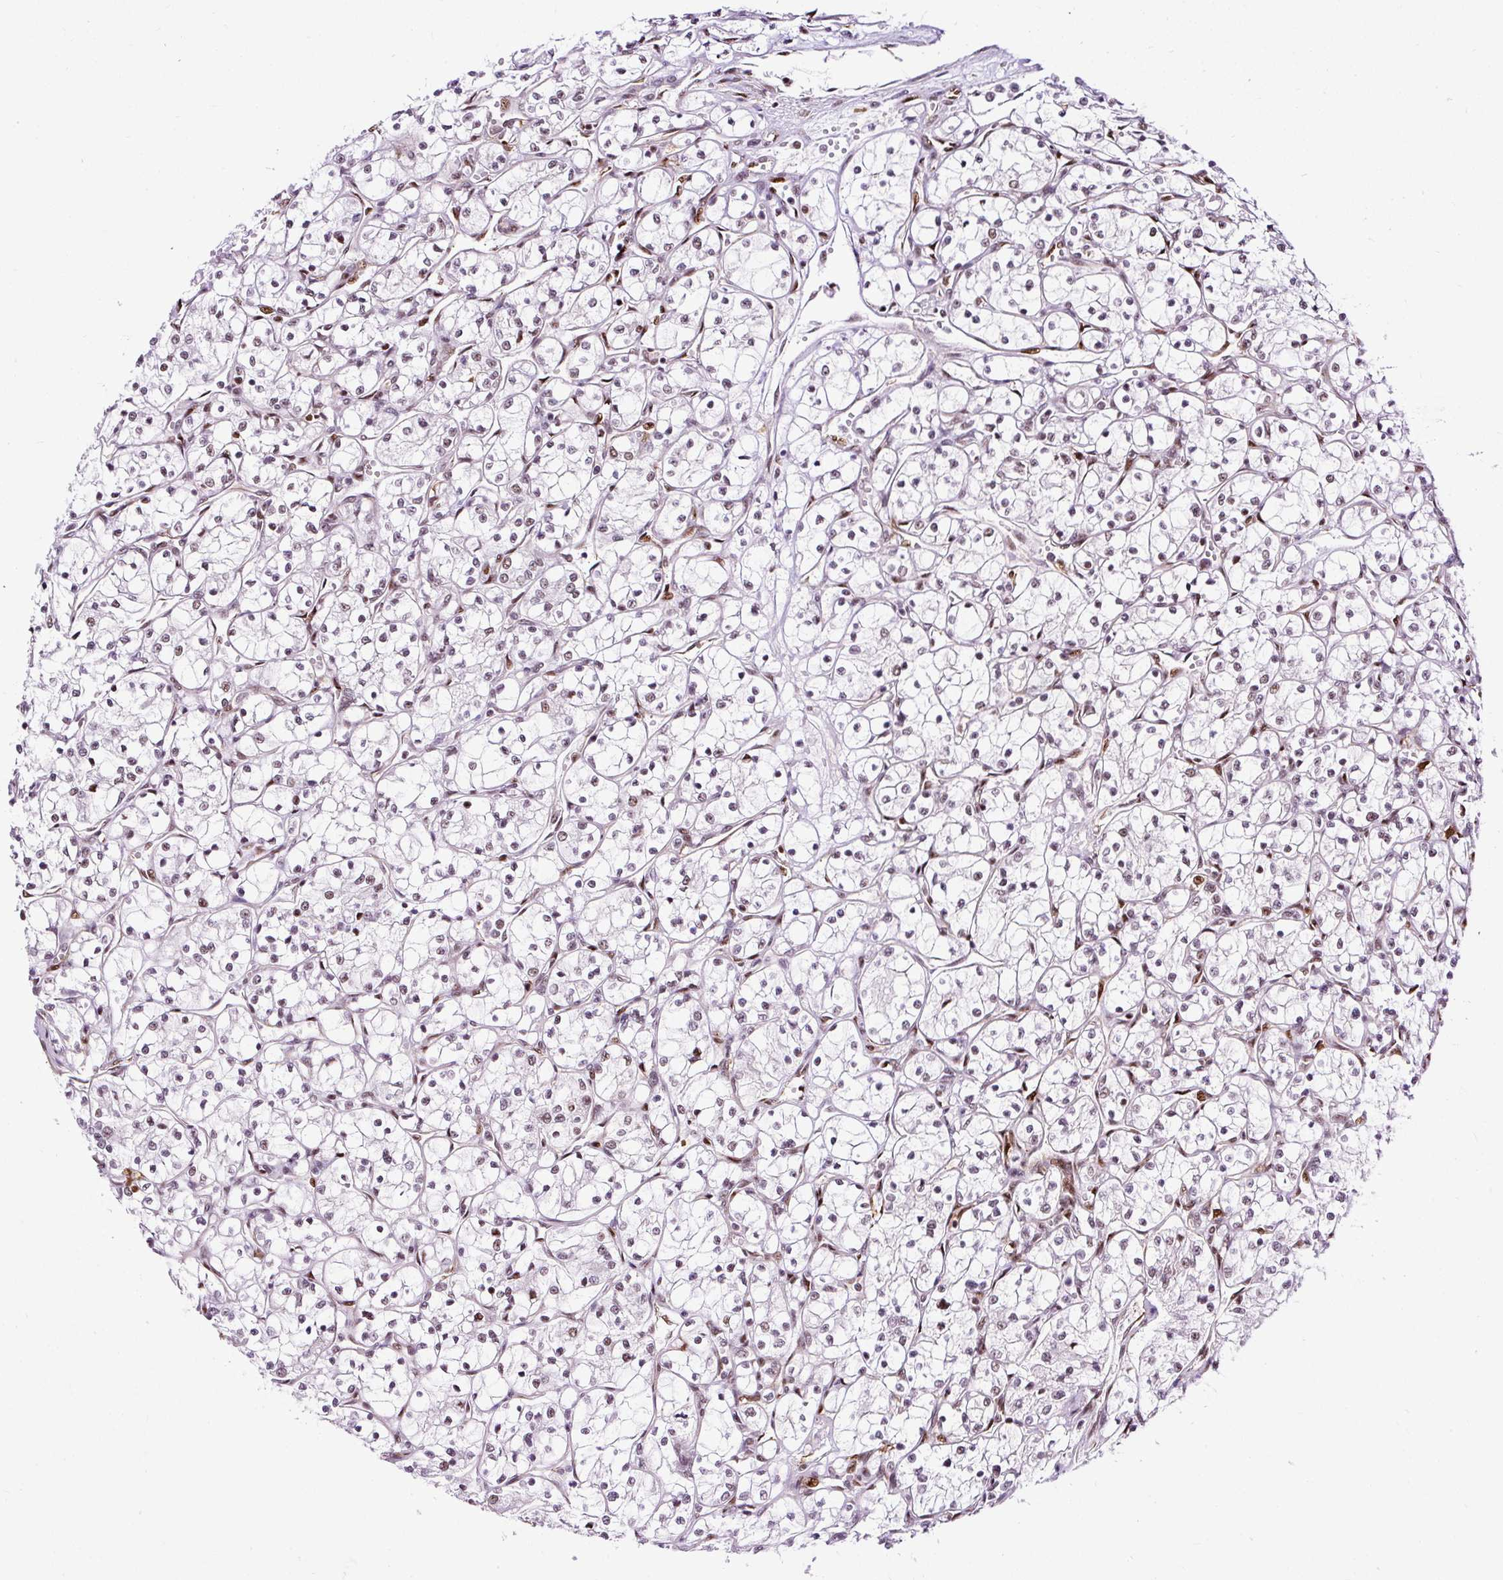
{"staining": {"intensity": "weak", "quantity": "25%-75%", "location": "nuclear"}, "tissue": "renal cancer", "cell_type": "Tumor cells", "image_type": "cancer", "snomed": [{"axis": "morphology", "description": "Adenocarcinoma, NOS"}, {"axis": "topography", "description": "Kidney"}], "caption": "Tumor cells reveal low levels of weak nuclear staining in approximately 25%-75% of cells in human adenocarcinoma (renal). The staining was performed using DAB (3,3'-diaminobenzidine) to visualize the protein expression in brown, while the nuclei were stained in blue with hematoxylin (Magnification: 20x).", "gene": "LUC7L2", "patient": {"sex": "female", "age": 69}}